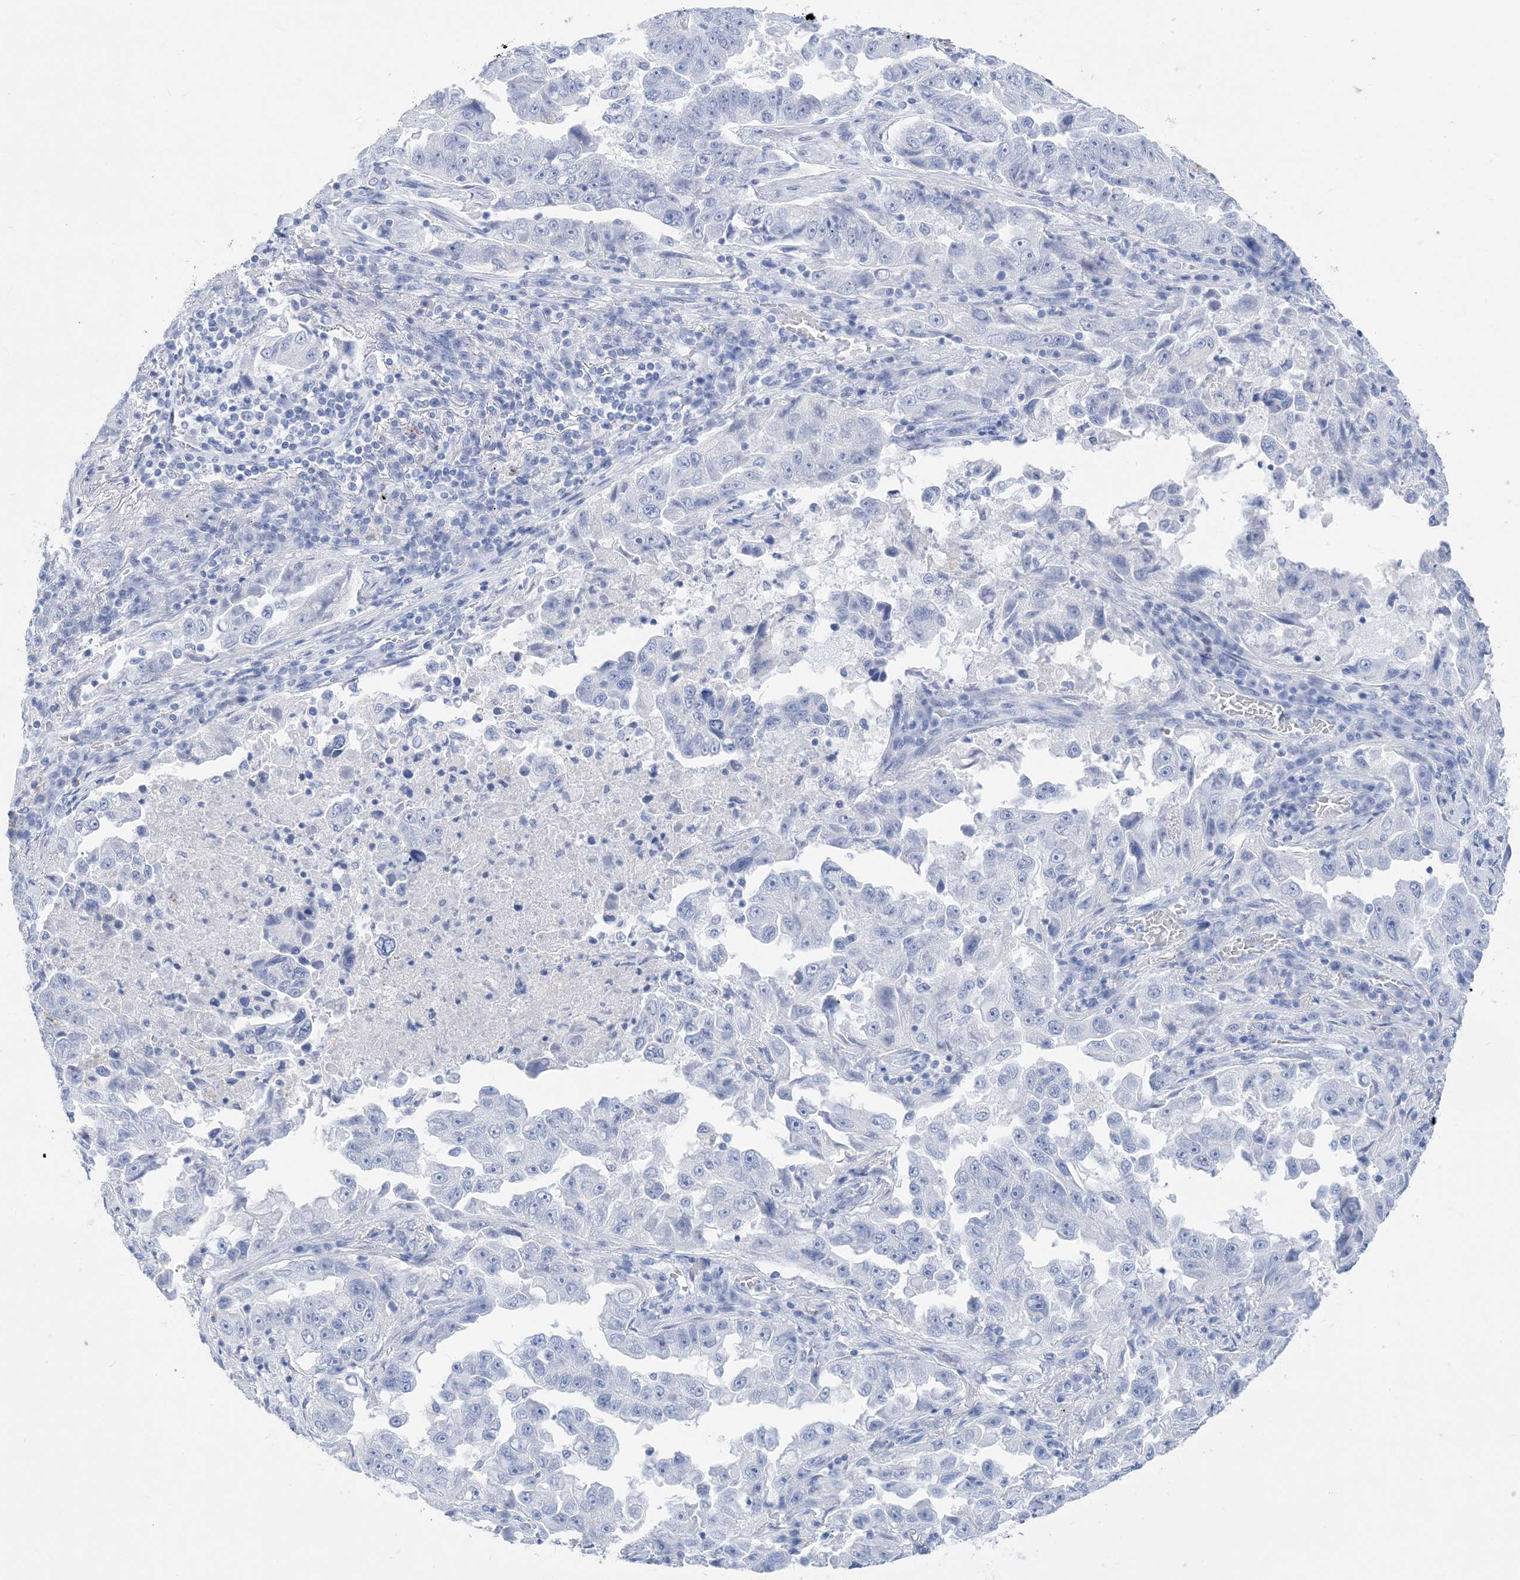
{"staining": {"intensity": "negative", "quantity": "none", "location": "none"}, "tissue": "lung cancer", "cell_type": "Tumor cells", "image_type": "cancer", "snomed": [{"axis": "morphology", "description": "Adenocarcinoma, NOS"}, {"axis": "topography", "description": "Lung"}], "caption": "Photomicrograph shows no significant protein positivity in tumor cells of lung cancer.", "gene": "SH3YL1", "patient": {"sex": "female", "age": 51}}